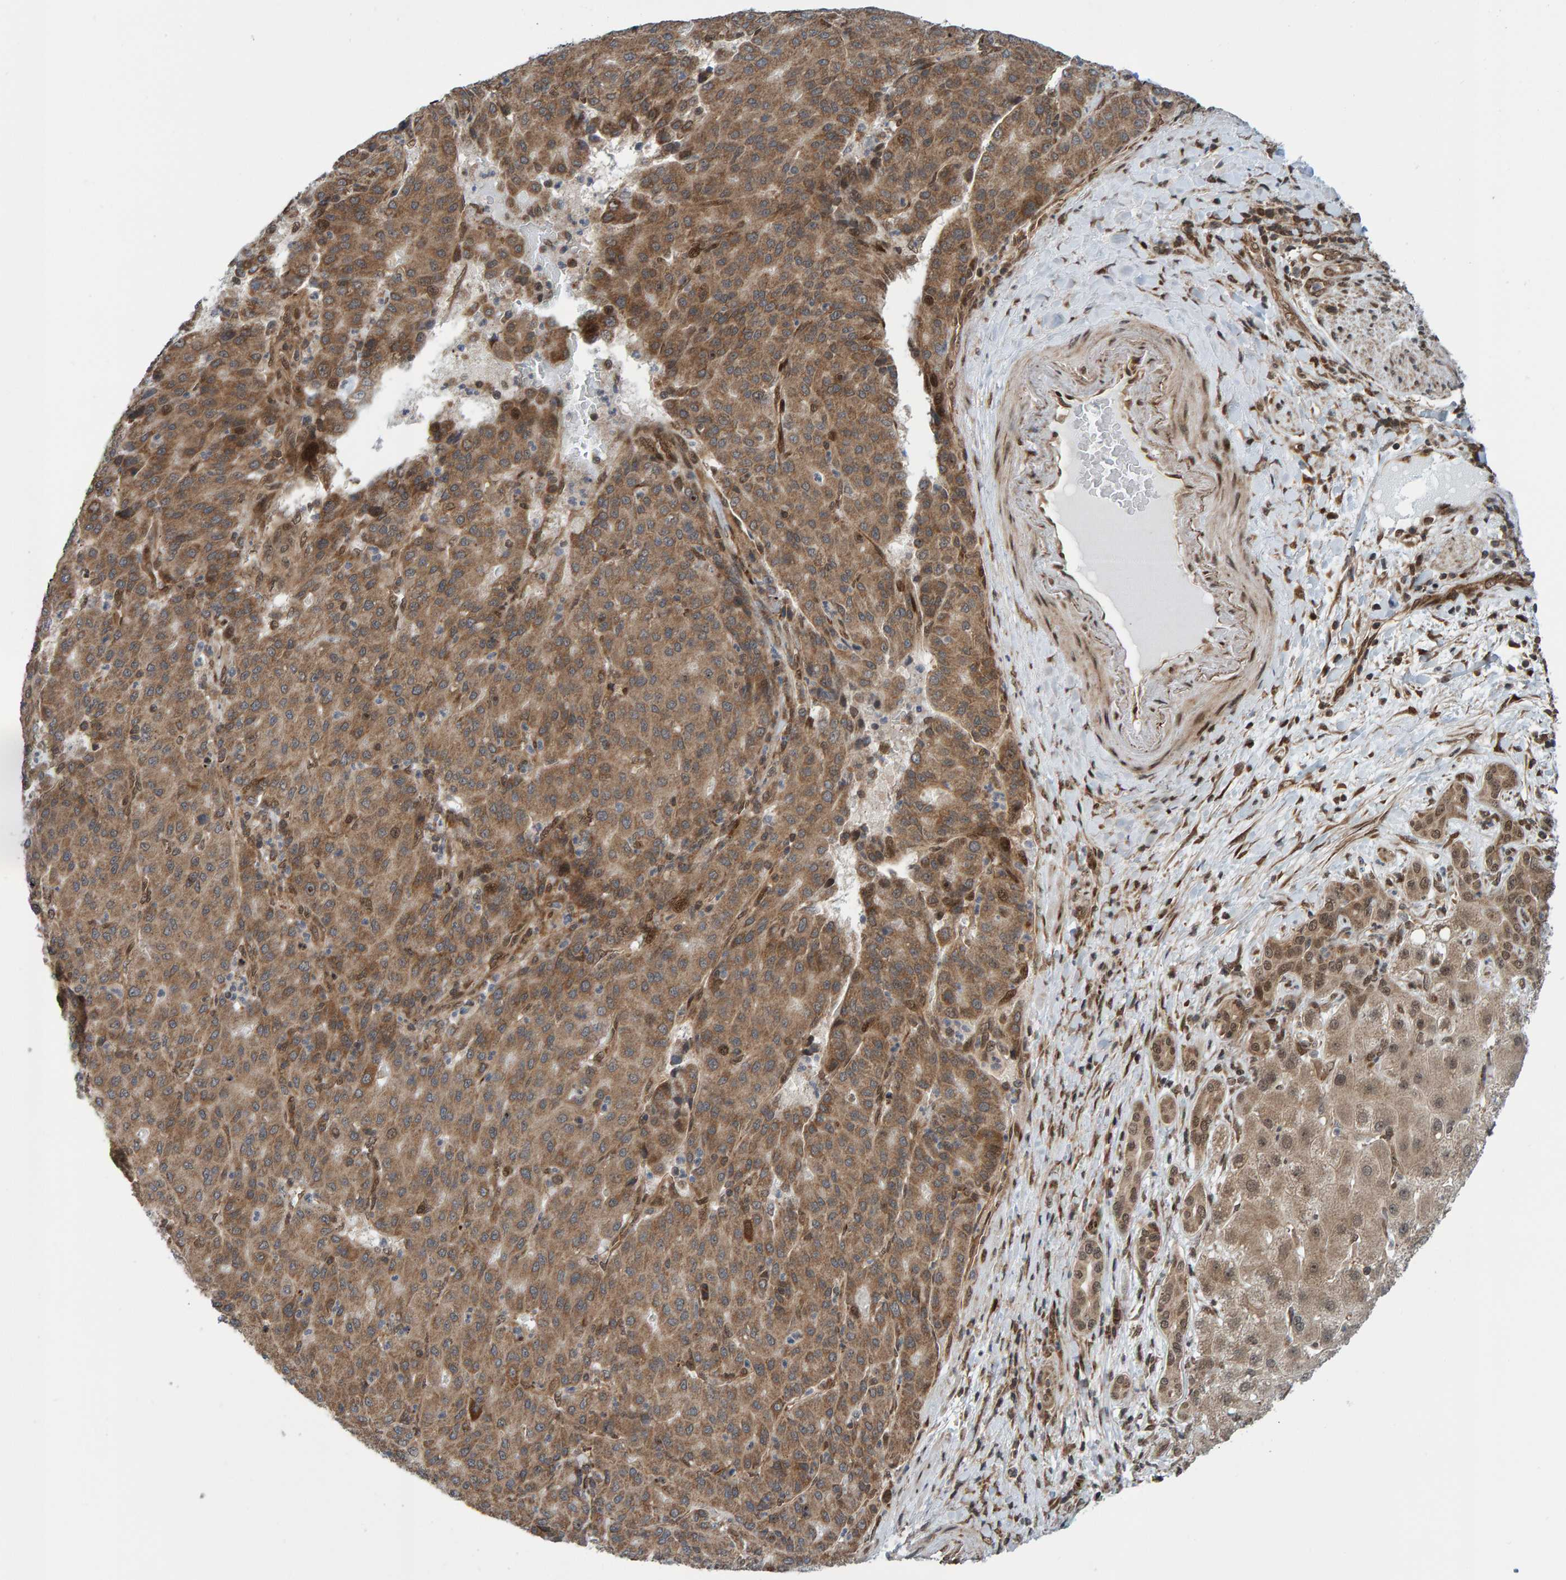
{"staining": {"intensity": "moderate", "quantity": ">75%", "location": "cytoplasmic/membranous"}, "tissue": "liver cancer", "cell_type": "Tumor cells", "image_type": "cancer", "snomed": [{"axis": "morphology", "description": "Carcinoma, Hepatocellular, NOS"}, {"axis": "topography", "description": "Liver"}], "caption": "Protein analysis of liver hepatocellular carcinoma tissue reveals moderate cytoplasmic/membranous expression in approximately >75% of tumor cells.", "gene": "ZNF366", "patient": {"sex": "male", "age": 65}}